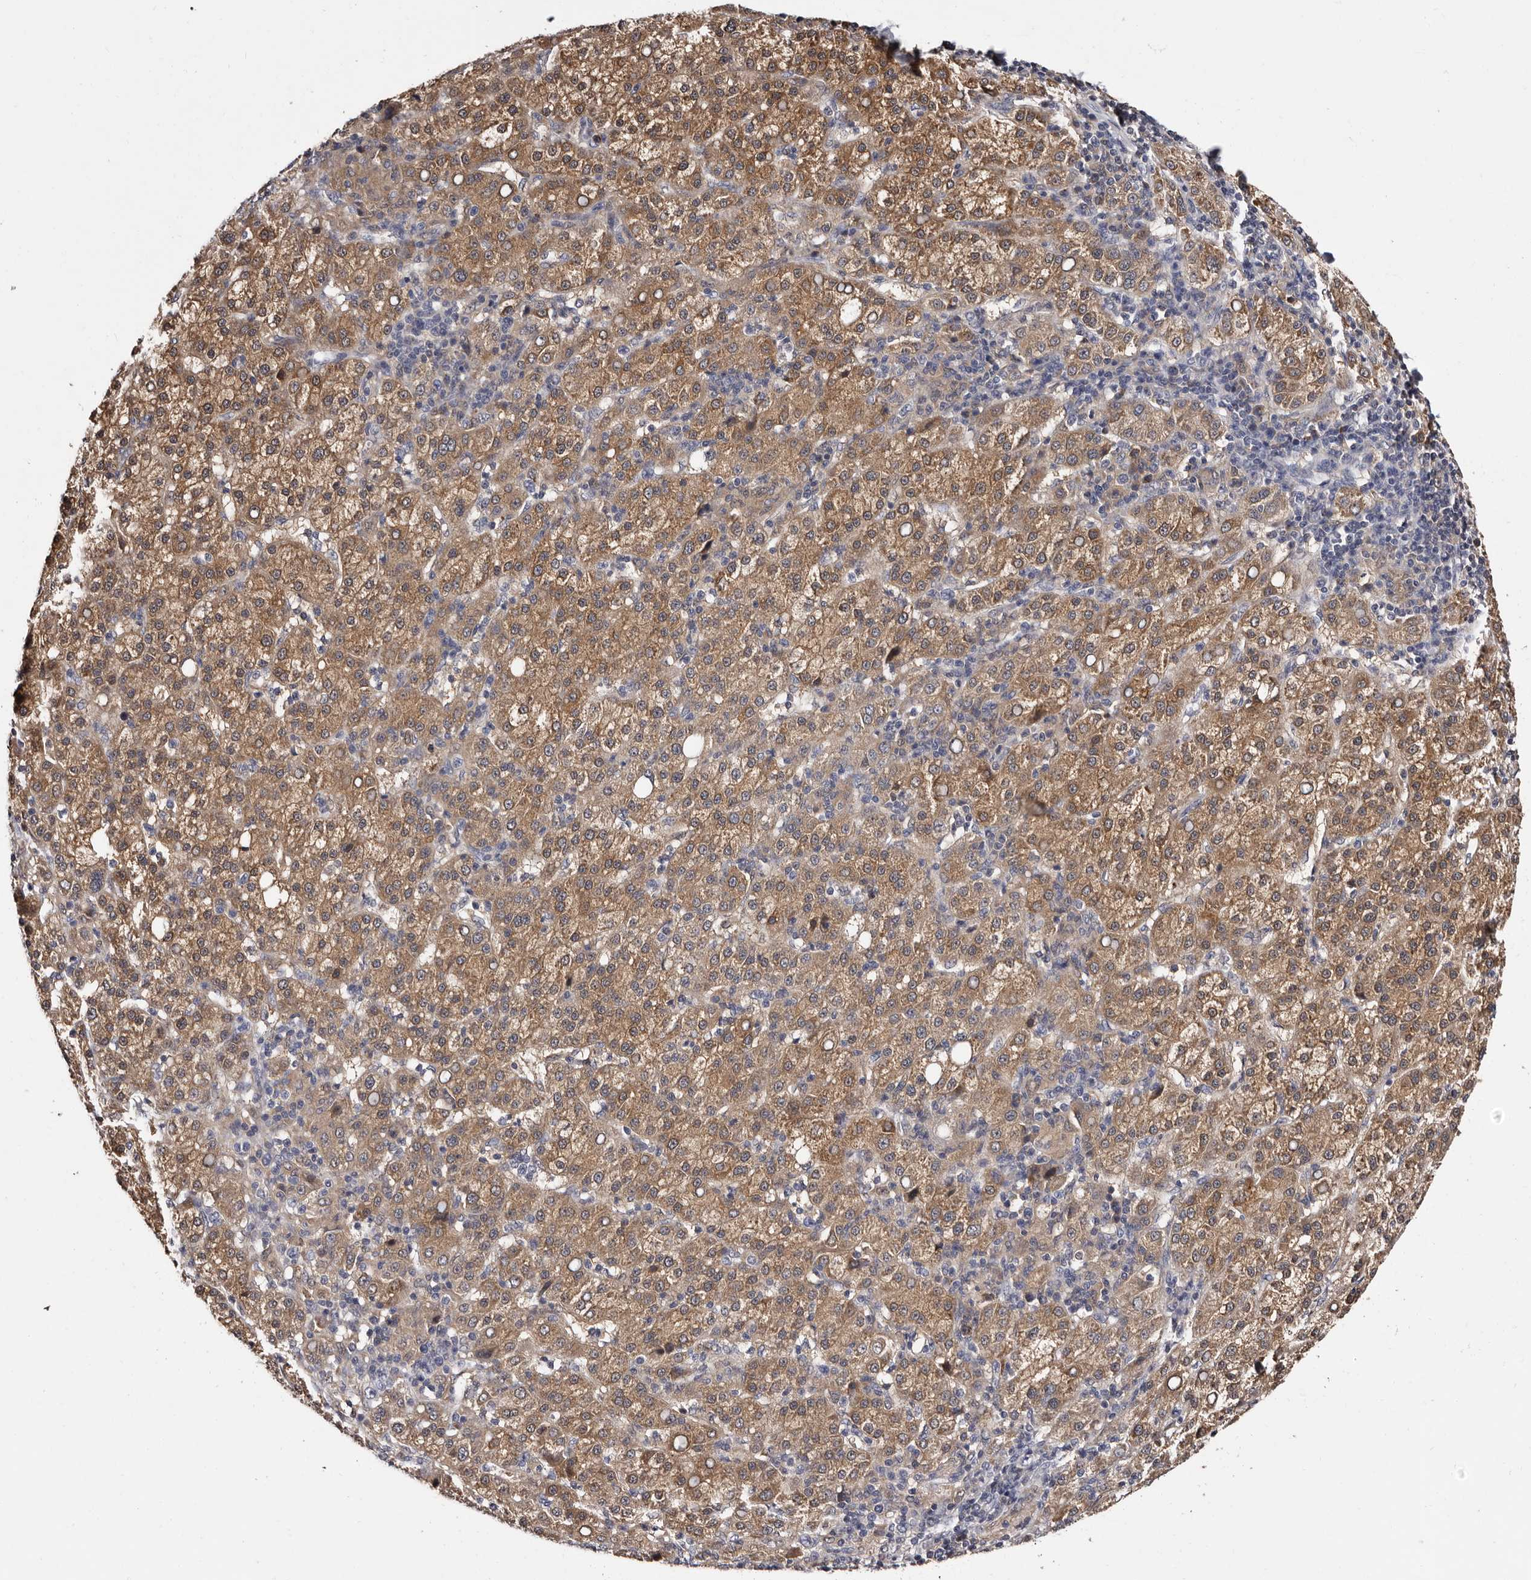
{"staining": {"intensity": "moderate", "quantity": ">75%", "location": "cytoplasmic/membranous"}, "tissue": "liver cancer", "cell_type": "Tumor cells", "image_type": "cancer", "snomed": [{"axis": "morphology", "description": "Carcinoma, Hepatocellular, NOS"}, {"axis": "topography", "description": "Liver"}], "caption": "About >75% of tumor cells in human liver cancer (hepatocellular carcinoma) reveal moderate cytoplasmic/membranous protein staining as visualized by brown immunohistochemical staining.", "gene": "DNPH1", "patient": {"sex": "female", "age": 58}}